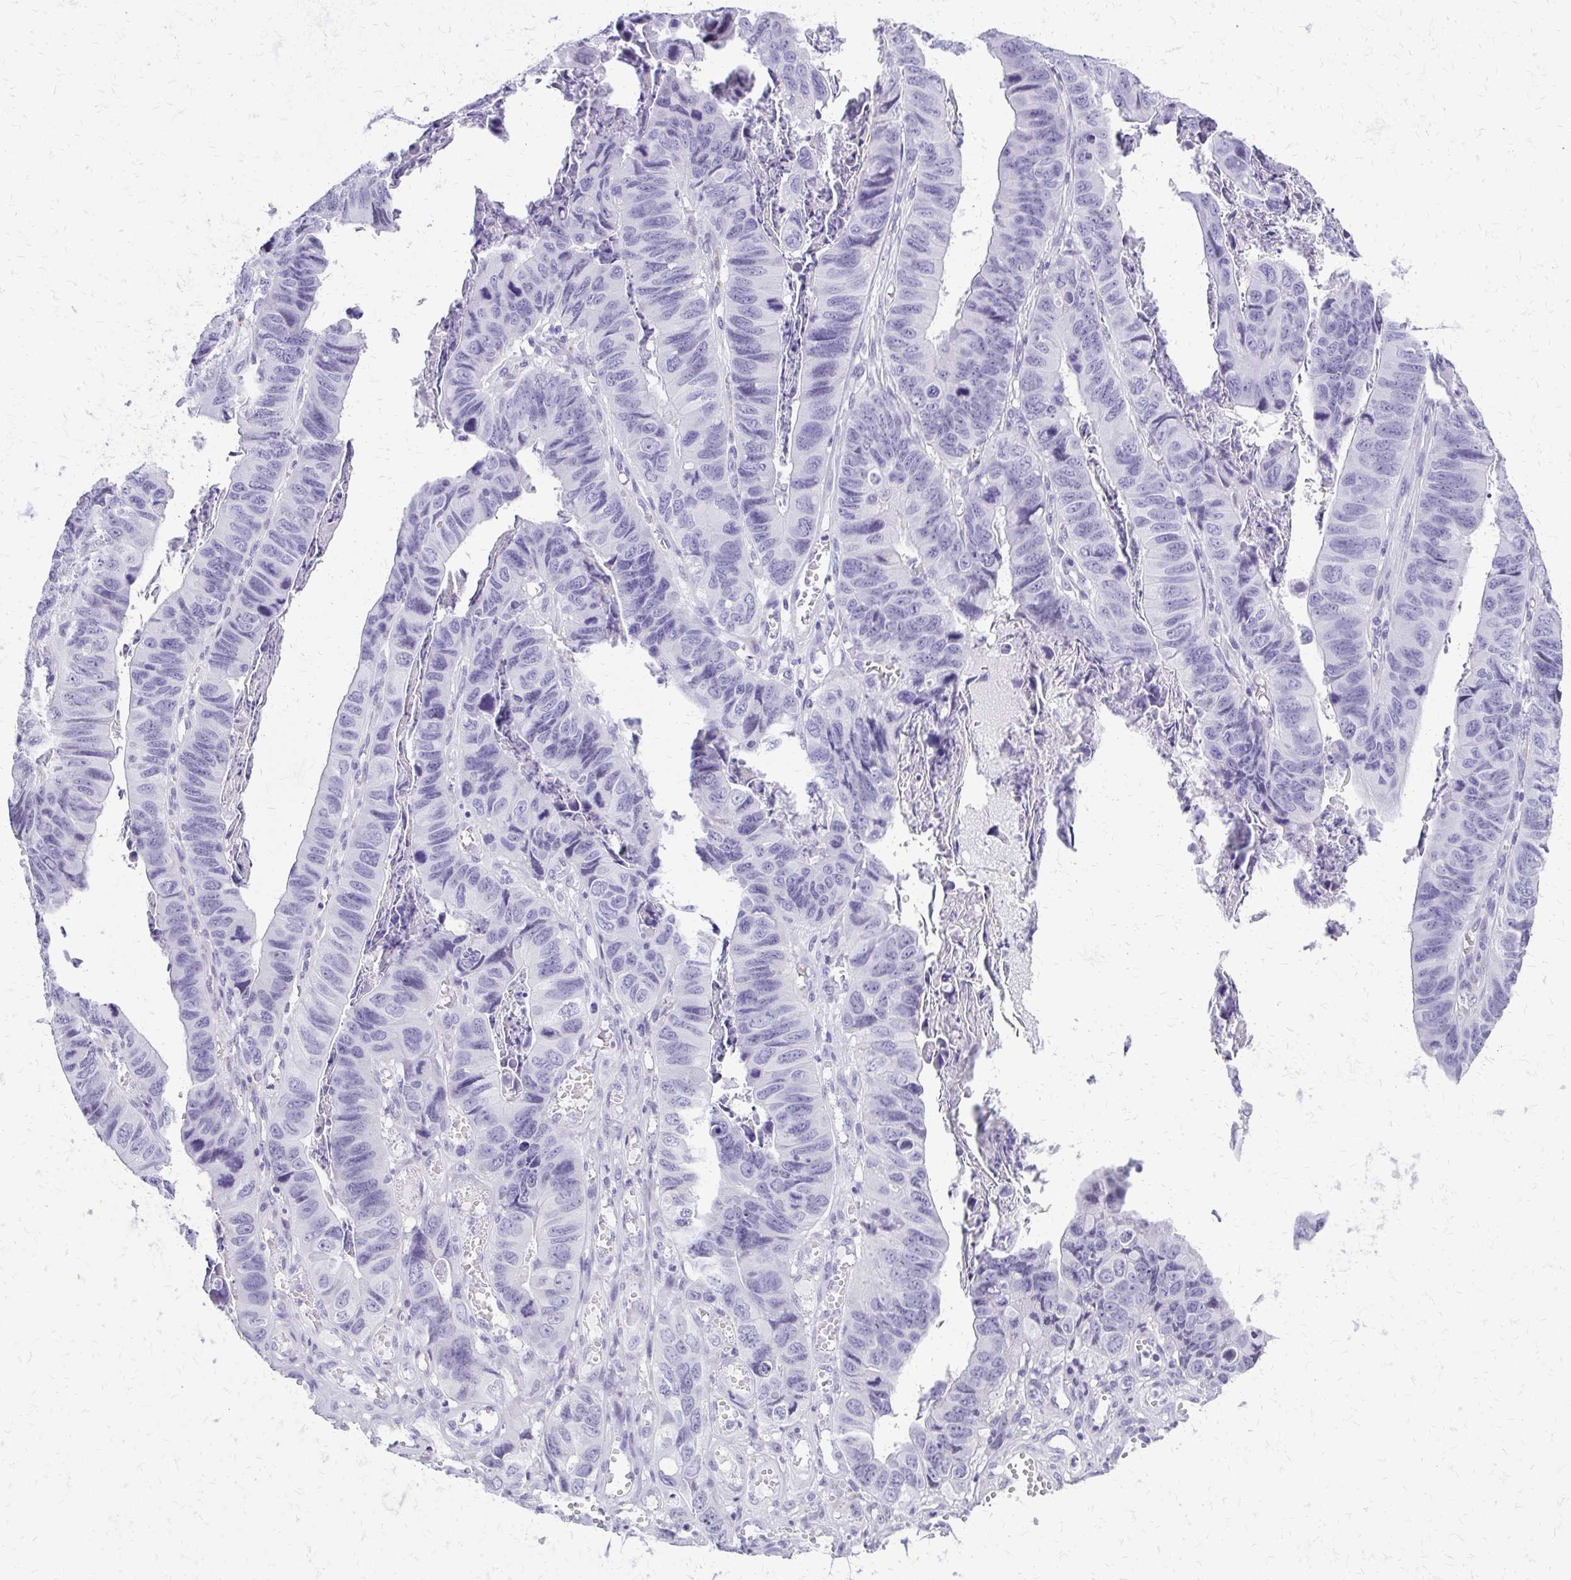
{"staining": {"intensity": "negative", "quantity": "none", "location": "none"}, "tissue": "stomach cancer", "cell_type": "Tumor cells", "image_type": "cancer", "snomed": [{"axis": "morphology", "description": "Adenocarcinoma, NOS"}, {"axis": "topography", "description": "Stomach, lower"}], "caption": "The histopathology image displays no significant staining in tumor cells of adenocarcinoma (stomach).", "gene": "FAM162B", "patient": {"sex": "male", "age": 77}}